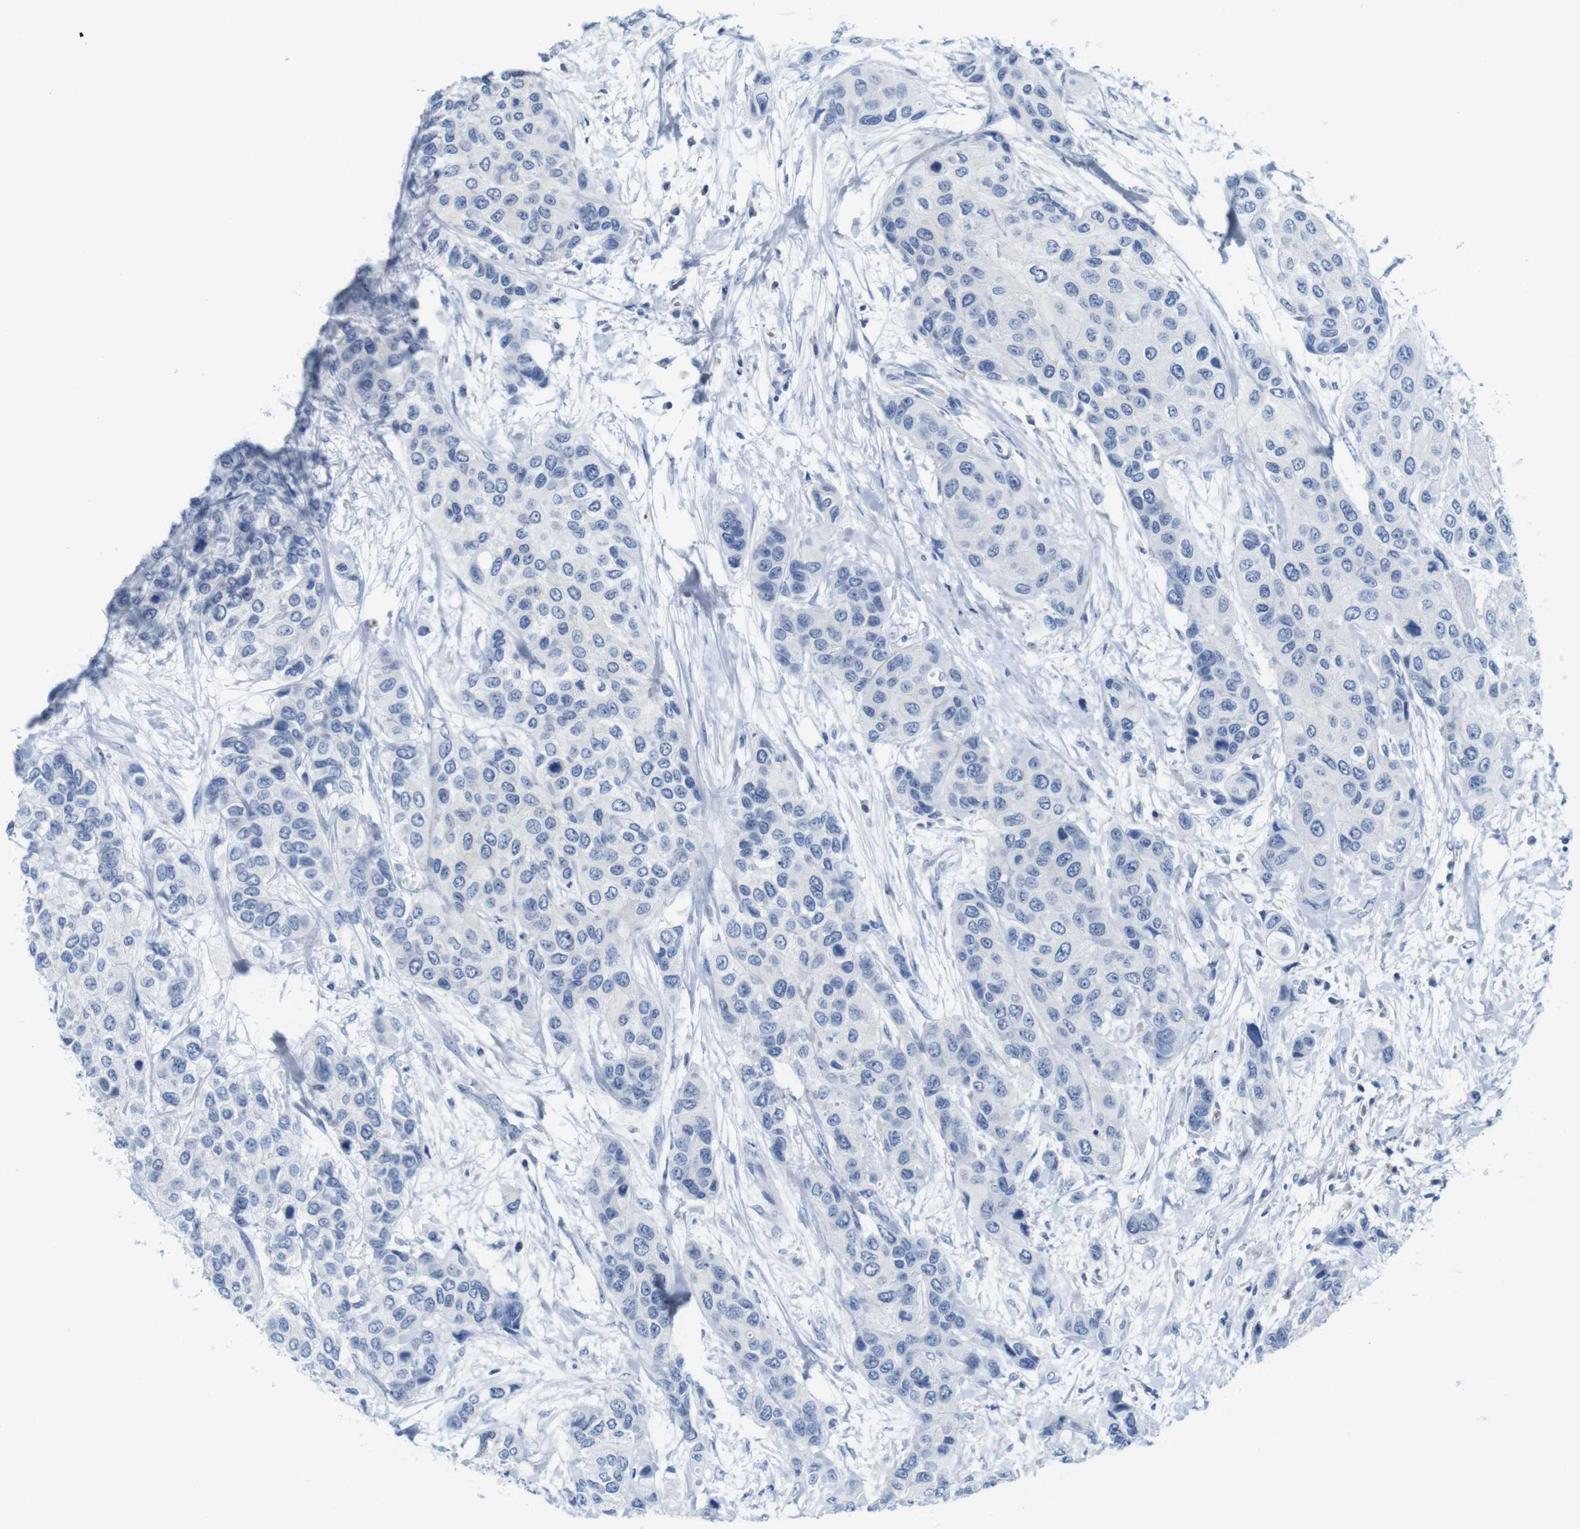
{"staining": {"intensity": "negative", "quantity": "none", "location": "none"}, "tissue": "urothelial cancer", "cell_type": "Tumor cells", "image_type": "cancer", "snomed": [{"axis": "morphology", "description": "Urothelial carcinoma, High grade"}, {"axis": "topography", "description": "Urinary bladder"}], "caption": "Urothelial cancer was stained to show a protein in brown. There is no significant staining in tumor cells.", "gene": "IGSF8", "patient": {"sex": "female", "age": 56}}